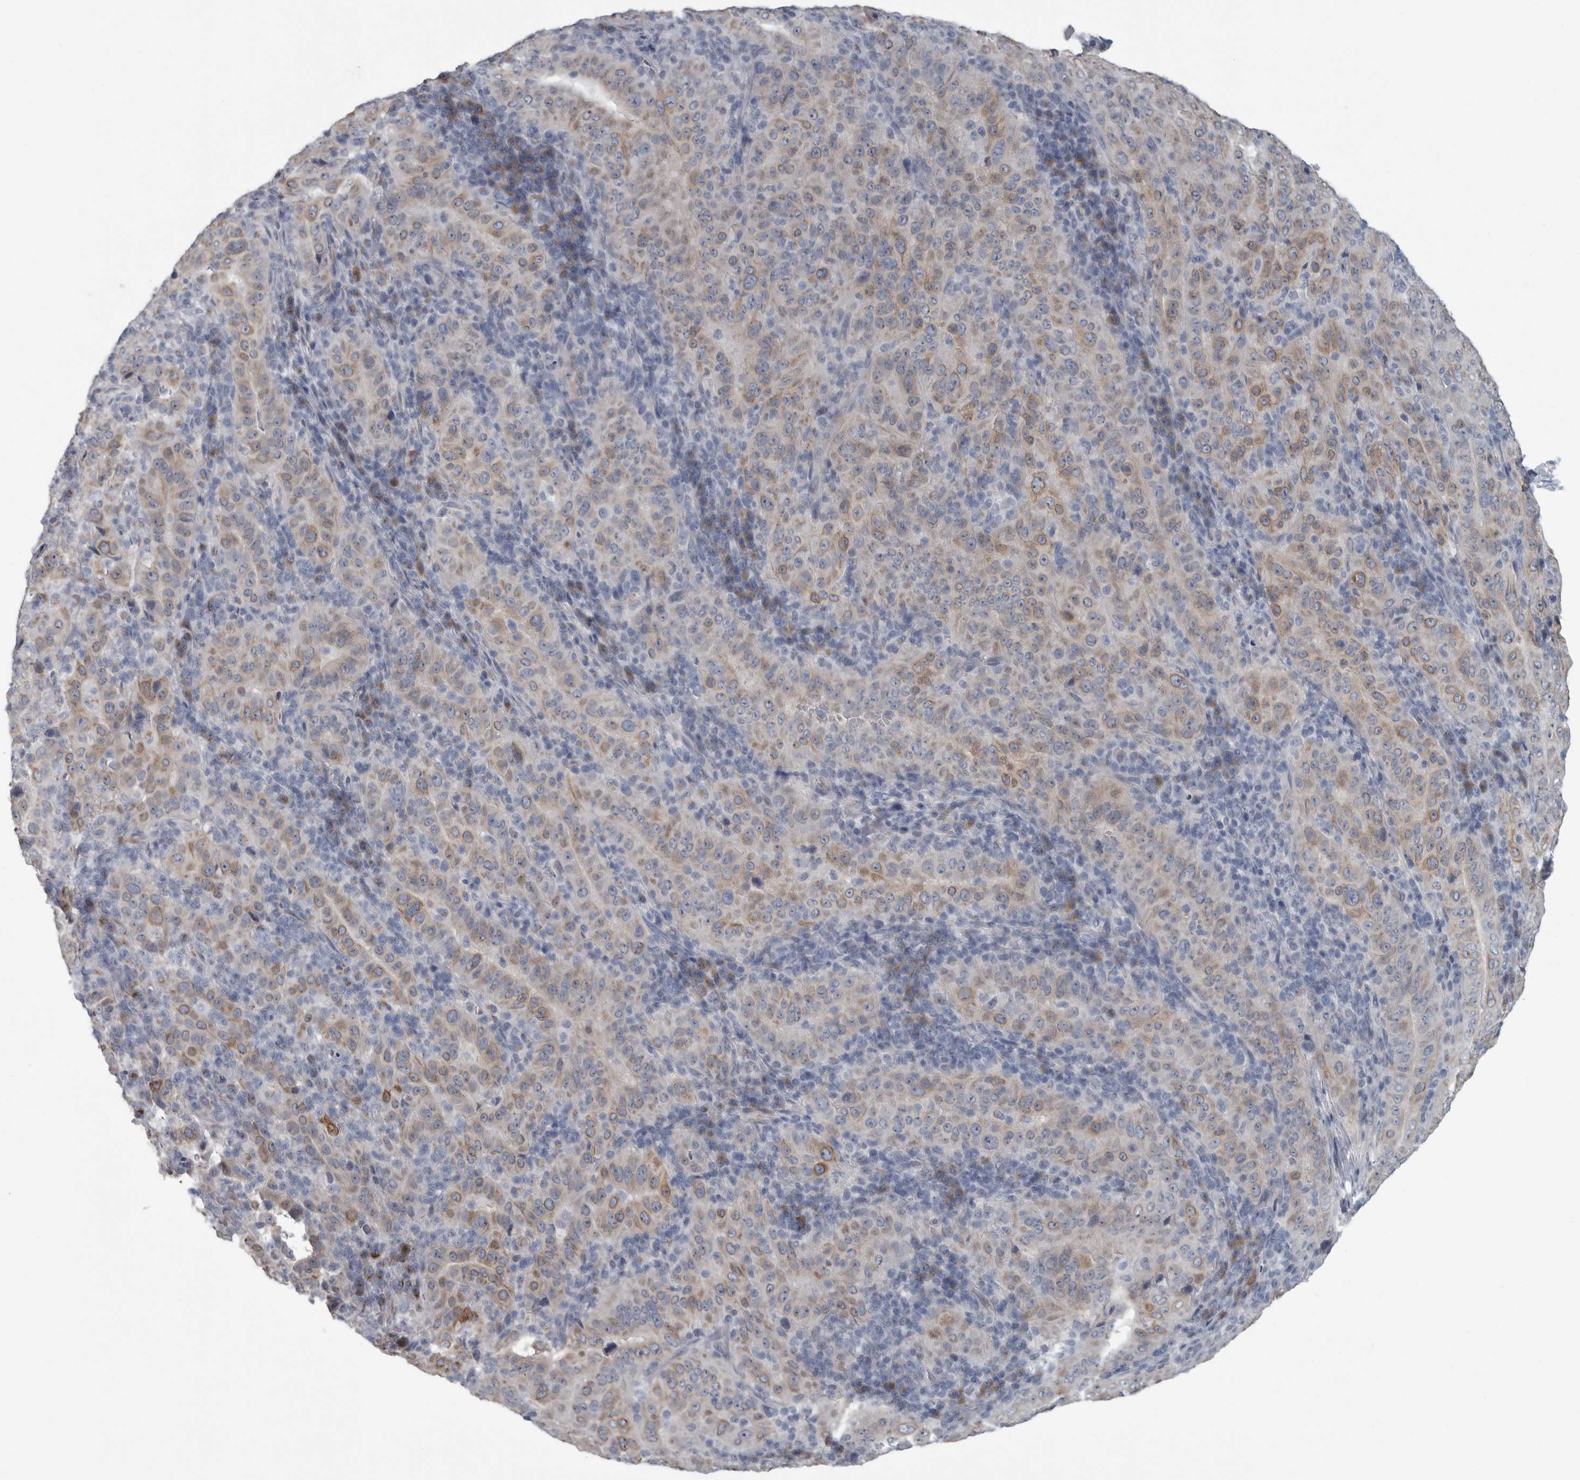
{"staining": {"intensity": "weak", "quantity": "25%-75%", "location": "cytoplasmic/membranous"}, "tissue": "pancreatic cancer", "cell_type": "Tumor cells", "image_type": "cancer", "snomed": [{"axis": "morphology", "description": "Adenocarcinoma, NOS"}, {"axis": "topography", "description": "Pancreas"}], "caption": "Immunohistochemistry (IHC) image of pancreatic cancer stained for a protein (brown), which exhibits low levels of weak cytoplasmic/membranous expression in about 25%-75% of tumor cells.", "gene": "MYOC", "patient": {"sex": "male", "age": 63}}